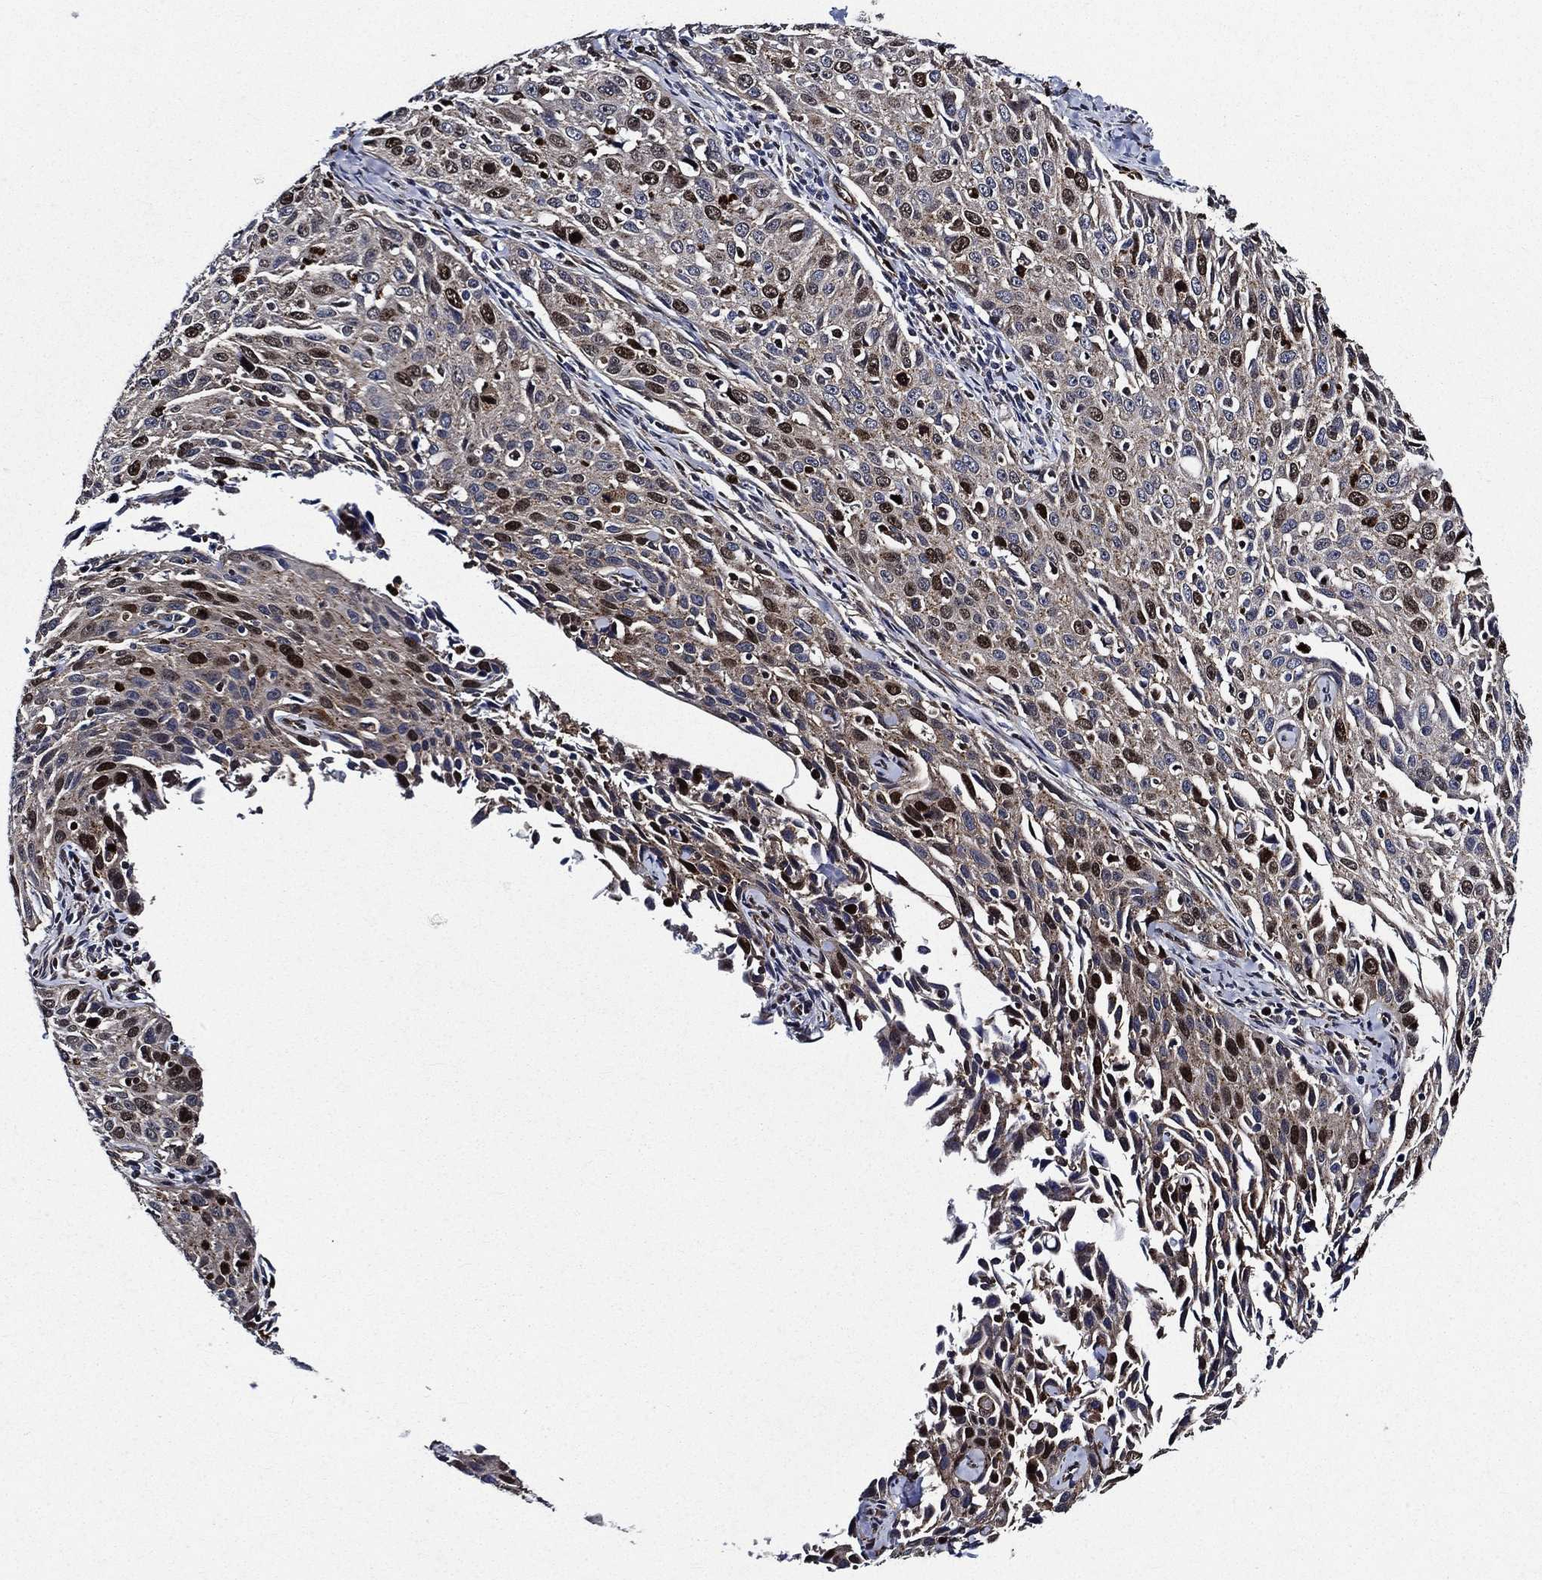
{"staining": {"intensity": "strong", "quantity": "<25%", "location": "nuclear"}, "tissue": "cervical cancer", "cell_type": "Tumor cells", "image_type": "cancer", "snomed": [{"axis": "morphology", "description": "Squamous cell carcinoma, NOS"}, {"axis": "topography", "description": "Cervix"}], "caption": "Cervical squamous cell carcinoma stained with a brown dye shows strong nuclear positive expression in about <25% of tumor cells.", "gene": "KIF20B", "patient": {"sex": "female", "age": 26}}